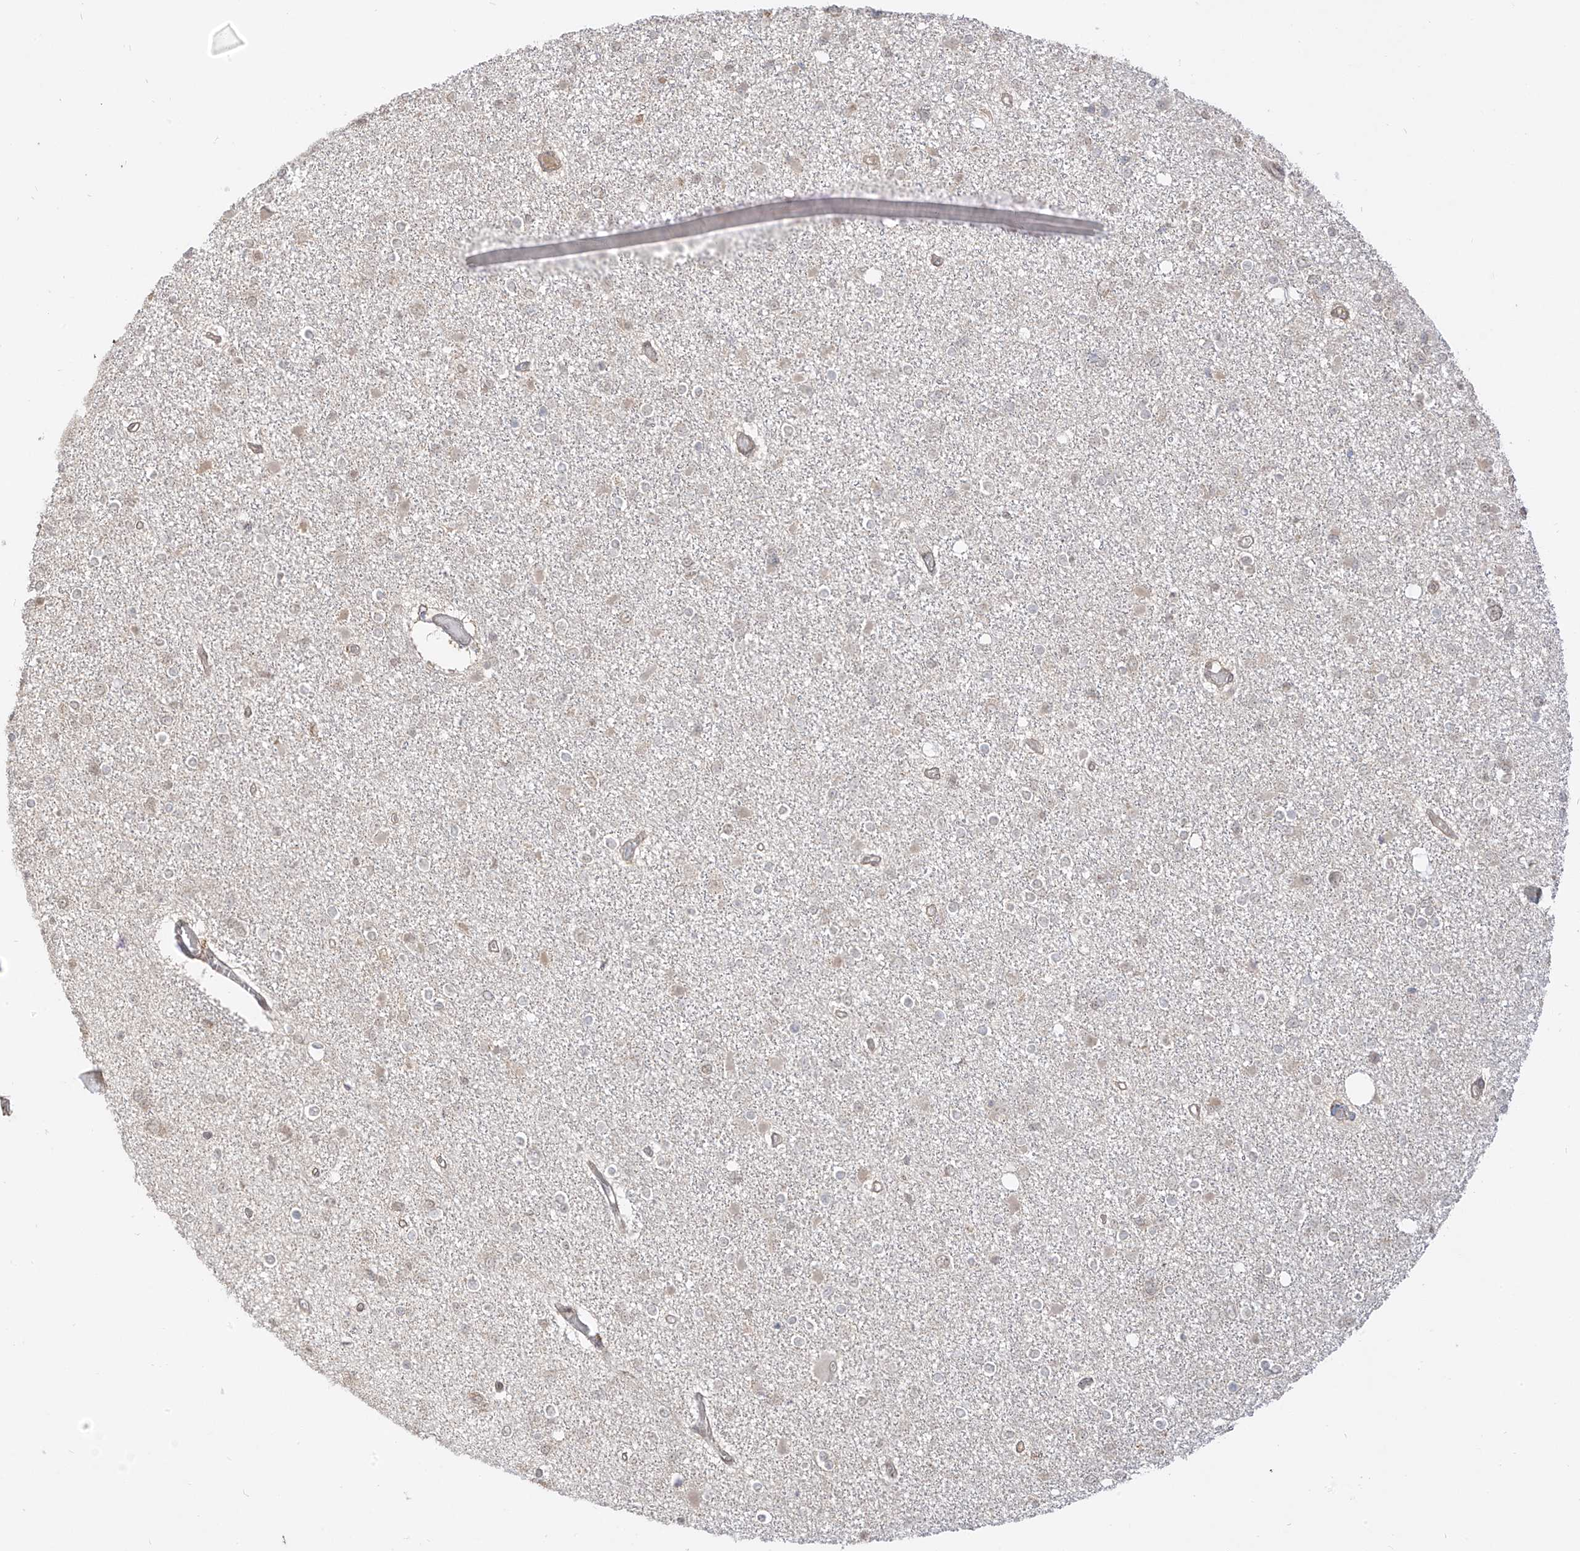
{"staining": {"intensity": "negative", "quantity": "none", "location": "none"}, "tissue": "glioma", "cell_type": "Tumor cells", "image_type": "cancer", "snomed": [{"axis": "morphology", "description": "Glioma, malignant, Low grade"}, {"axis": "topography", "description": "Brain"}], "caption": "Immunohistochemistry (IHC) of human glioma reveals no staining in tumor cells.", "gene": "LCOR", "patient": {"sex": "female", "age": 22}}